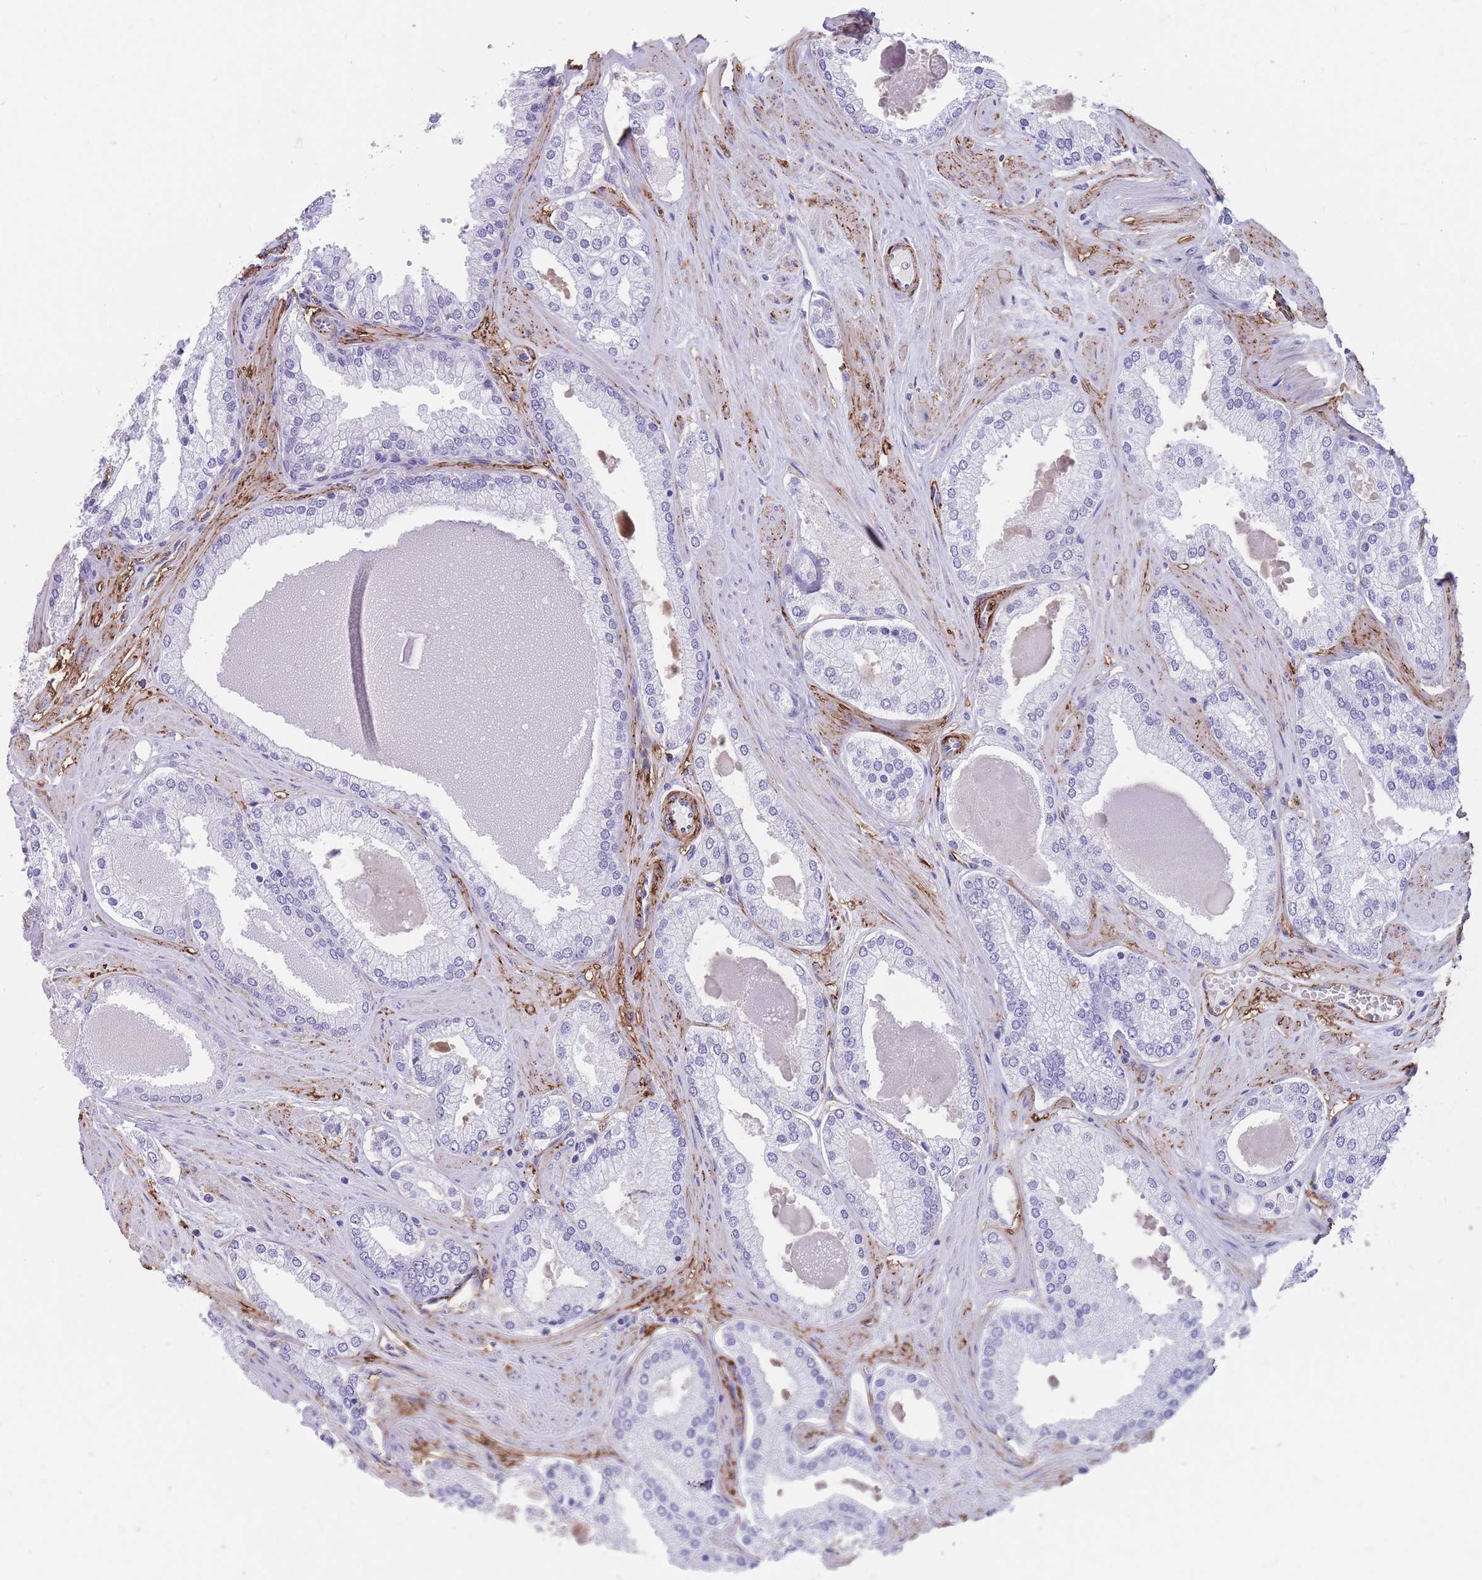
{"staining": {"intensity": "negative", "quantity": "none", "location": "none"}, "tissue": "prostate cancer", "cell_type": "Tumor cells", "image_type": "cancer", "snomed": [{"axis": "morphology", "description": "Adenocarcinoma, Low grade"}, {"axis": "topography", "description": "Prostate"}], "caption": "Immunohistochemistry (IHC) histopathology image of prostate cancer stained for a protein (brown), which demonstrates no expression in tumor cells. The staining was performed using DAB (3,3'-diaminobenzidine) to visualize the protein expression in brown, while the nuclei were stained in blue with hematoxylin (Magnification: 20x).", "gene": "DPYD", "patient": {"sex": "male", "age": 42}}